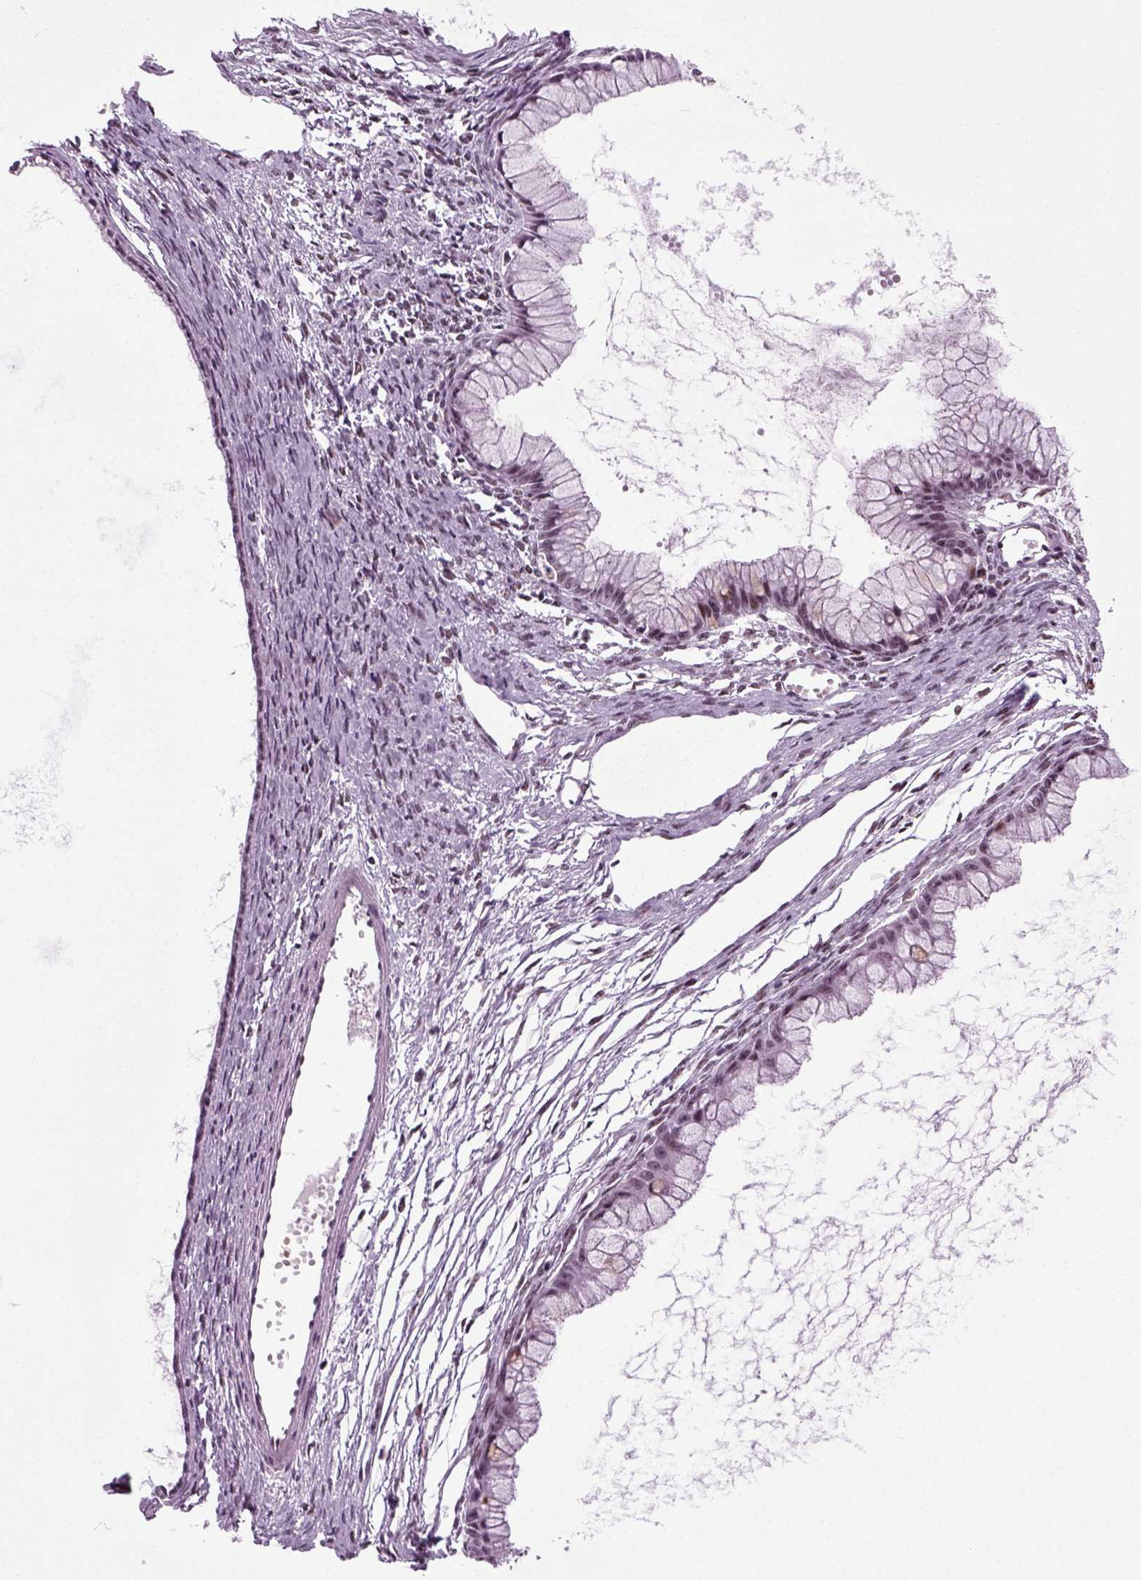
{"staining": {"intensity": "negative", "quantity": "none", "location": "none"}, "tissue": "ovarian cancer", "cell_type": "Tumor cells", "image_type": "cancer", "snomed": [{"axis": "morphology", "description": "Cystadenocarcinoma, mucinous, NOS"}, {"axis": "topography", "description": "Ovary"}], "caption": "Tumor cells are negative for brown protein staining in mucinous cystadenocarcinoma (ovarian).", "gene": "RCOR3", "patient": {"sex": "female", "age": 41}}